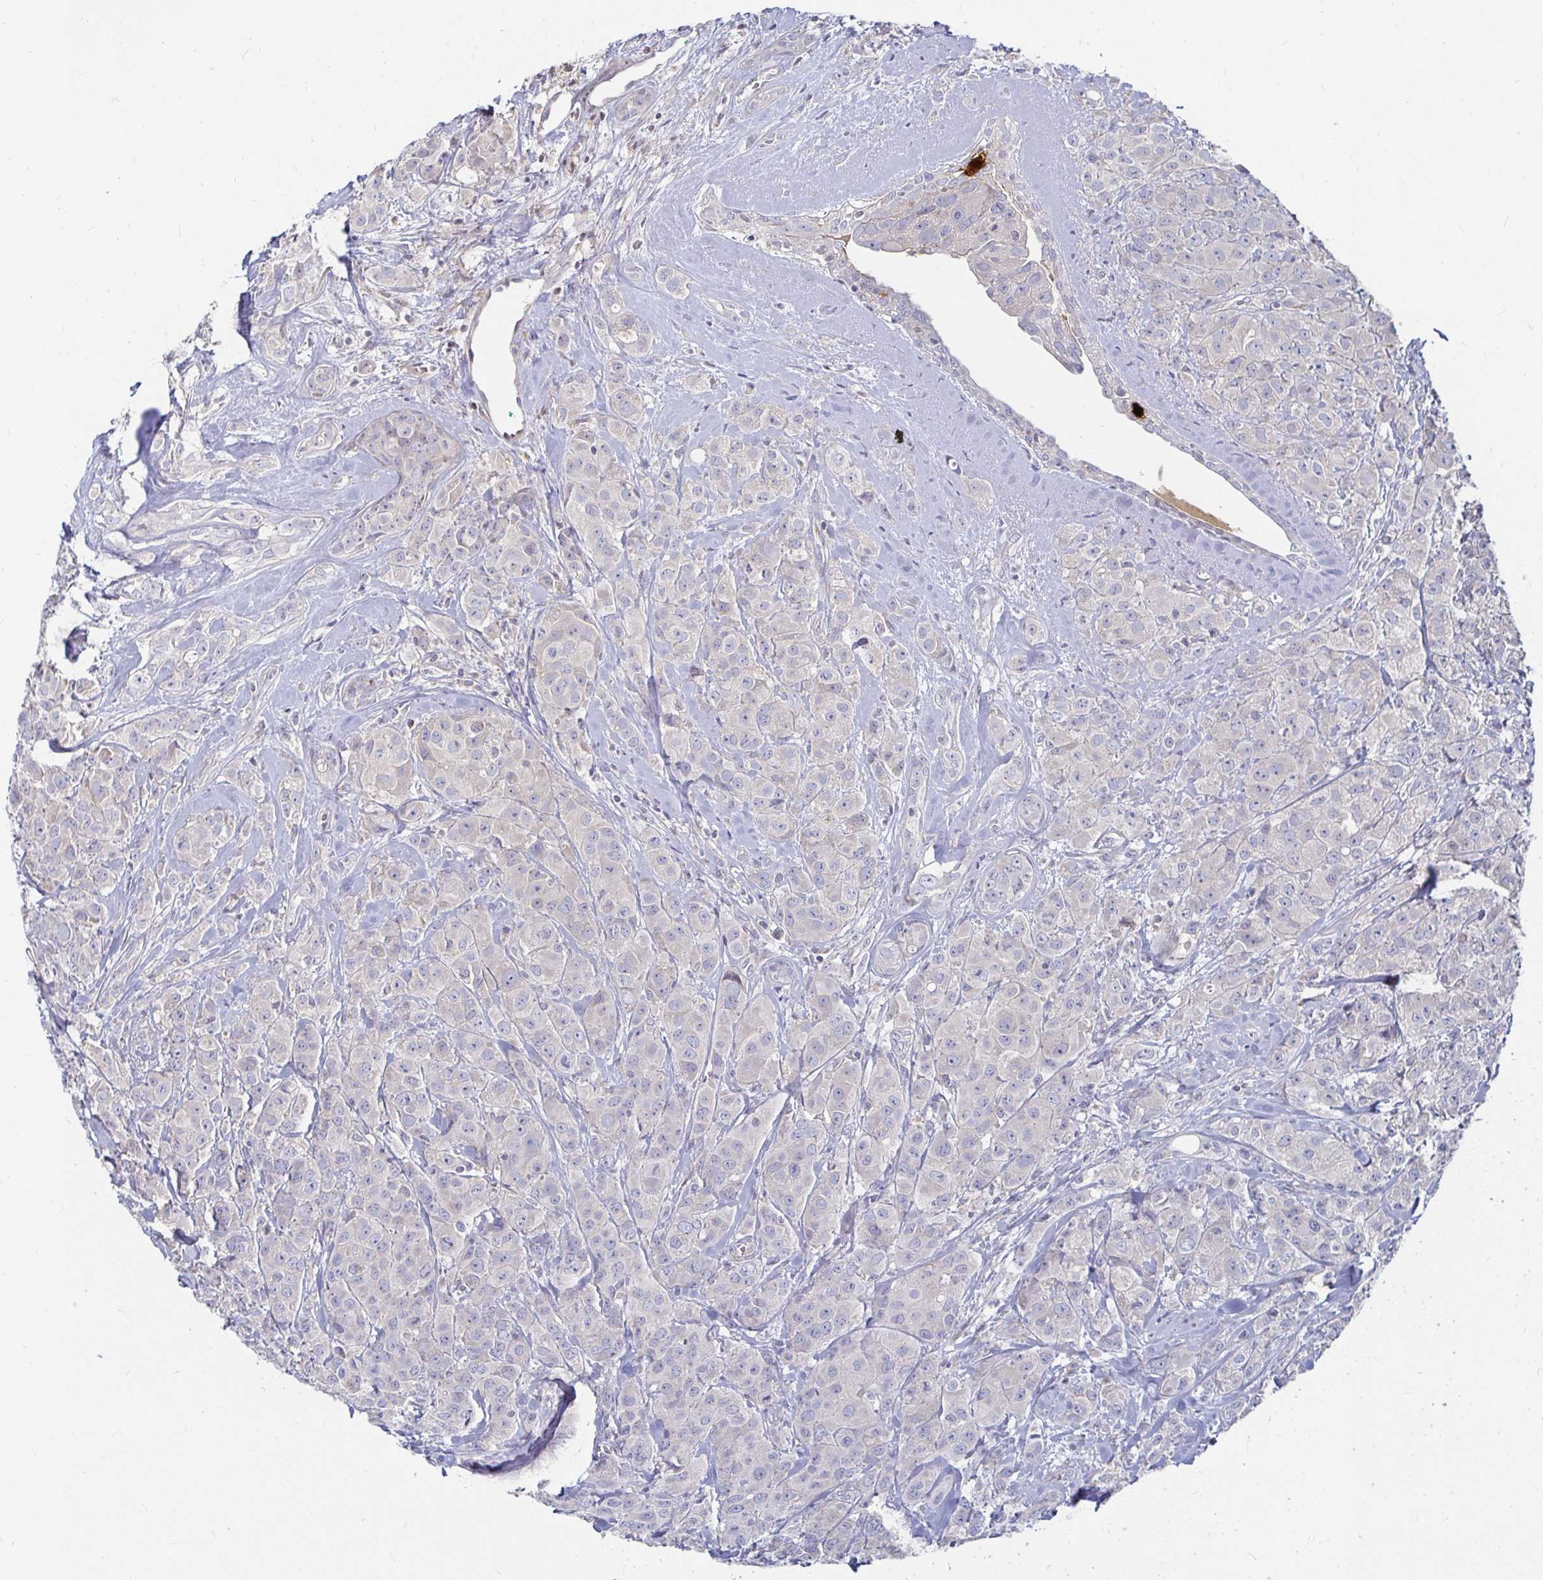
{"staining": {"intensity": "negative", "quantity": "none", "location": "none"}, "tissue": "breast cancer", "cell_type": "Tumor cells", "image_type": "cancer", "snomed": [{"axis": "morphology", "description": "Normal tissue, NOS"}, {"axis": "morphology", "description": "Duct carcinoma"}, {"axis": "topography", "description": "Breast"}], "caption": "Immunohistochemistry histopathology image of neoplastic tissue: human breast intraductal carcinoma stained with DAB (3,3'-diaminobenzidine) shows no significant protein expression in tumor cells. (DAB (3,3'-diaminobenzidine) immunohistochemistry (IHC) visualized using brightfield microscopy, high magnification).", "gene": "RNF144B", "patient": {"sex": "female", "age": 43}}